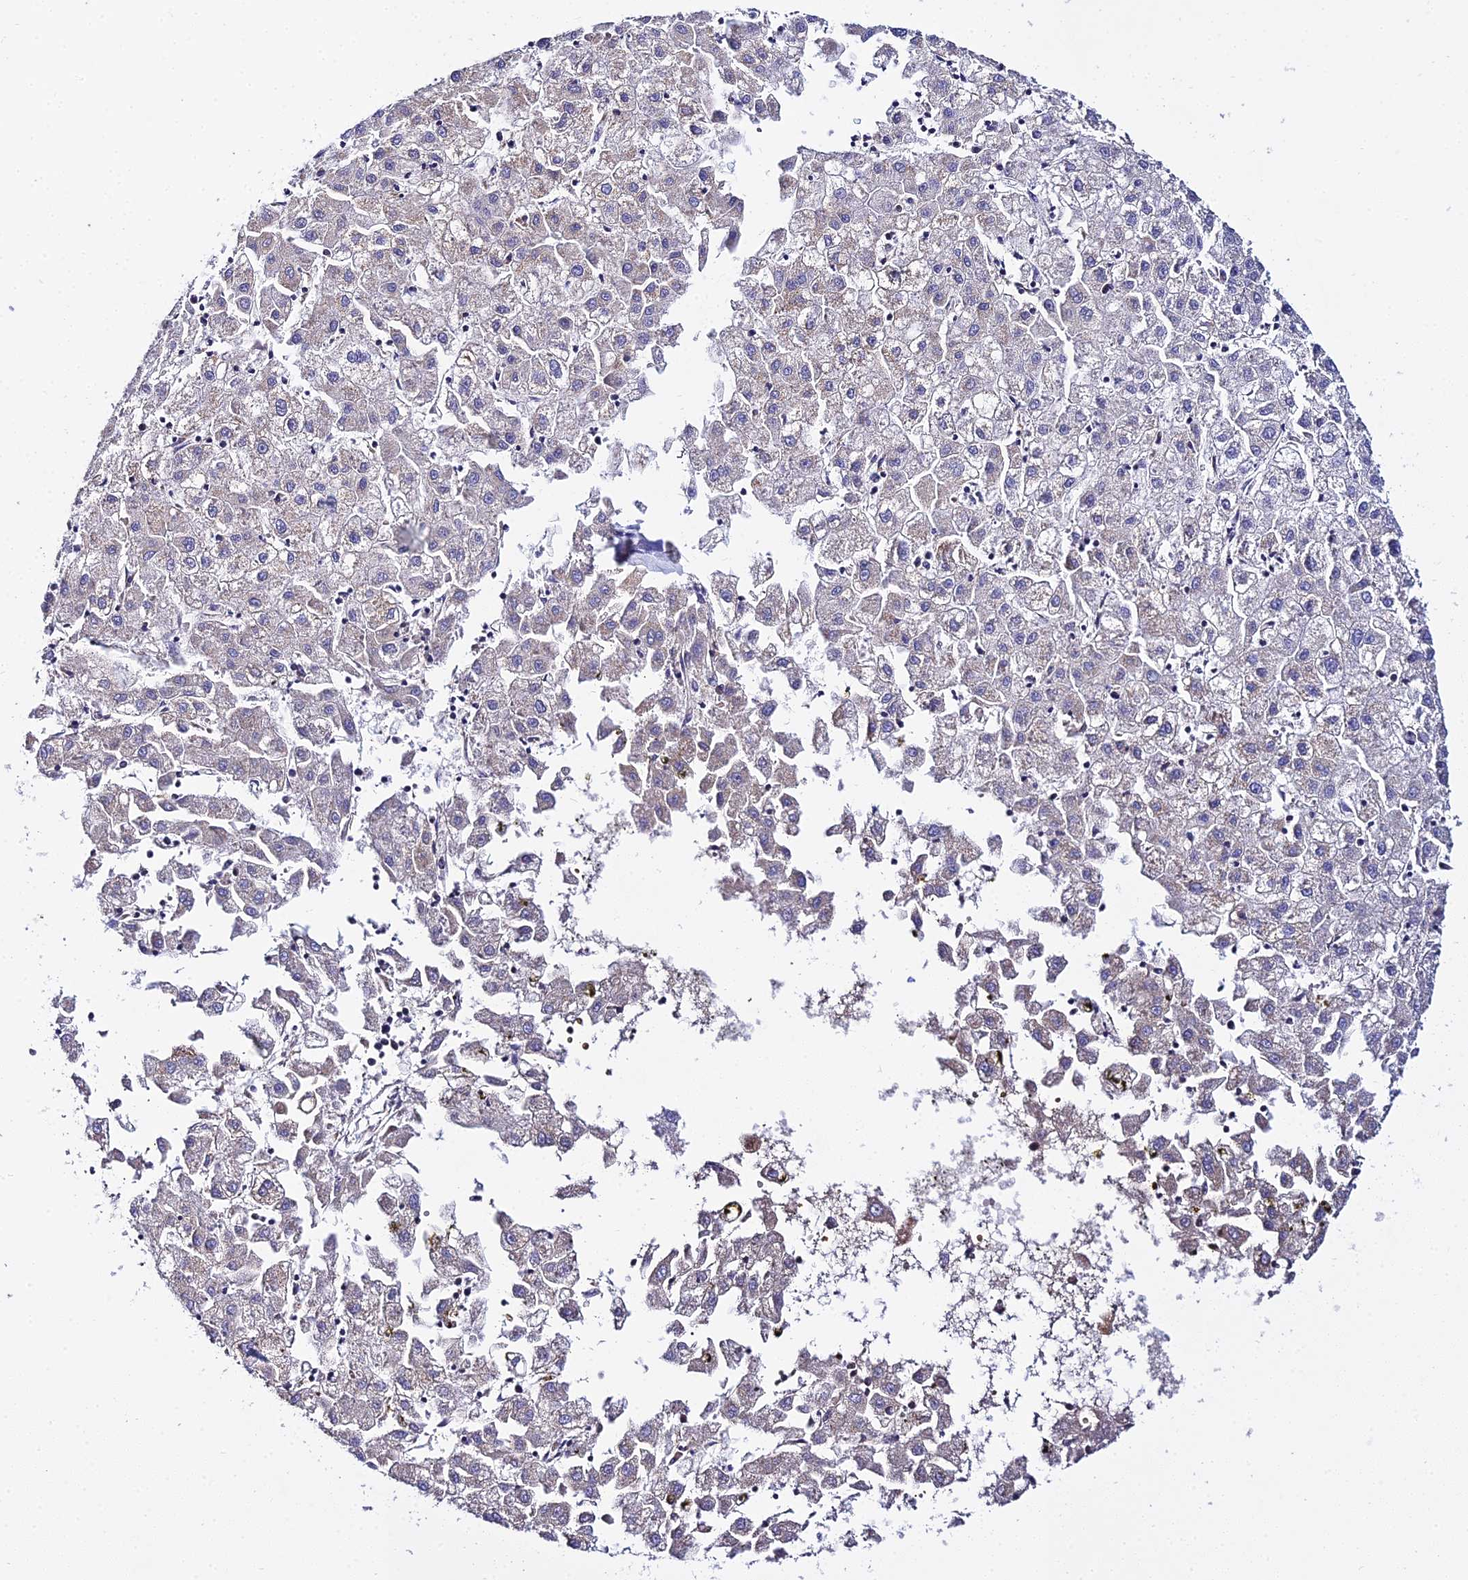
{"staining": {"intensity": "negative", "quantity": "none", "location": "none"}, "tissue": "liver cancer", "cell_type": "Tumor cells", "image_type": "cancer", "snomed": [{"axis": "morphology", "description": "Carcinoma, Hepatocellular, NOS"}, {"axis": "topography", "description": "Liver"}], "caption": "IHC of human liver cancer (hepatocellular carcinoma) displays no positivity in tumor cells.", "gene": "TYW5", "patient": {"sex": "male", "age": 72}}